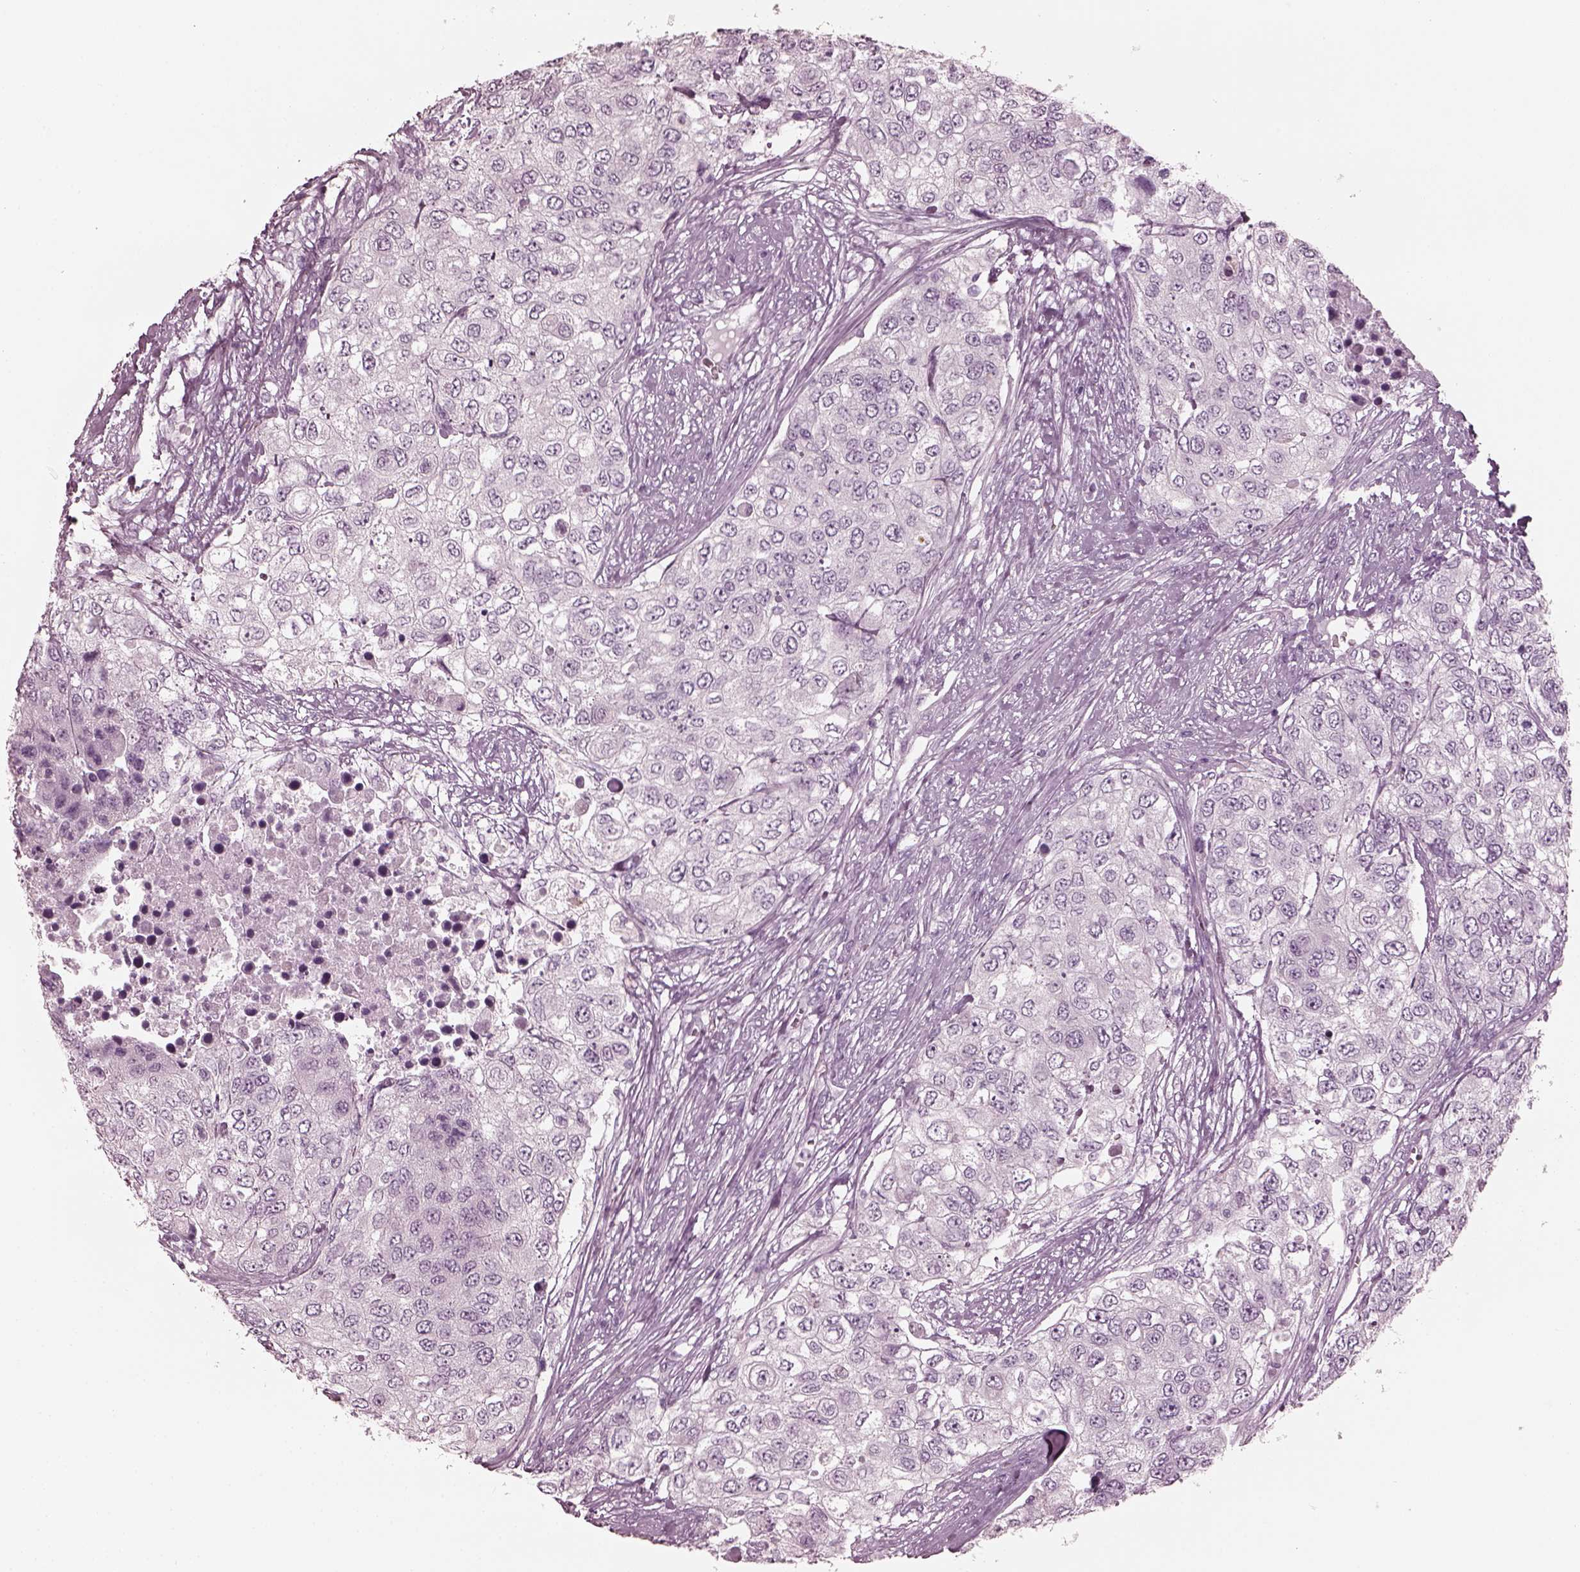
{"staining": {"intensity": "negative", "quantity": "none", "location": "none"}, "tissue": "urothelial cancer", "cell_type": "Tumor cells", "image_type": "cancer", "snomed": [{"axis": "morphology", "description": "Urothelial carcinoma, High grade"}, {"axis": "topography", "description": "Urinary bladder"}], "caption": "Protein analysis of urothelial cancer shows no significant expression in tumor cells.", "gene": "GRM6", "patient": {"sex": "female", "age": 78}}